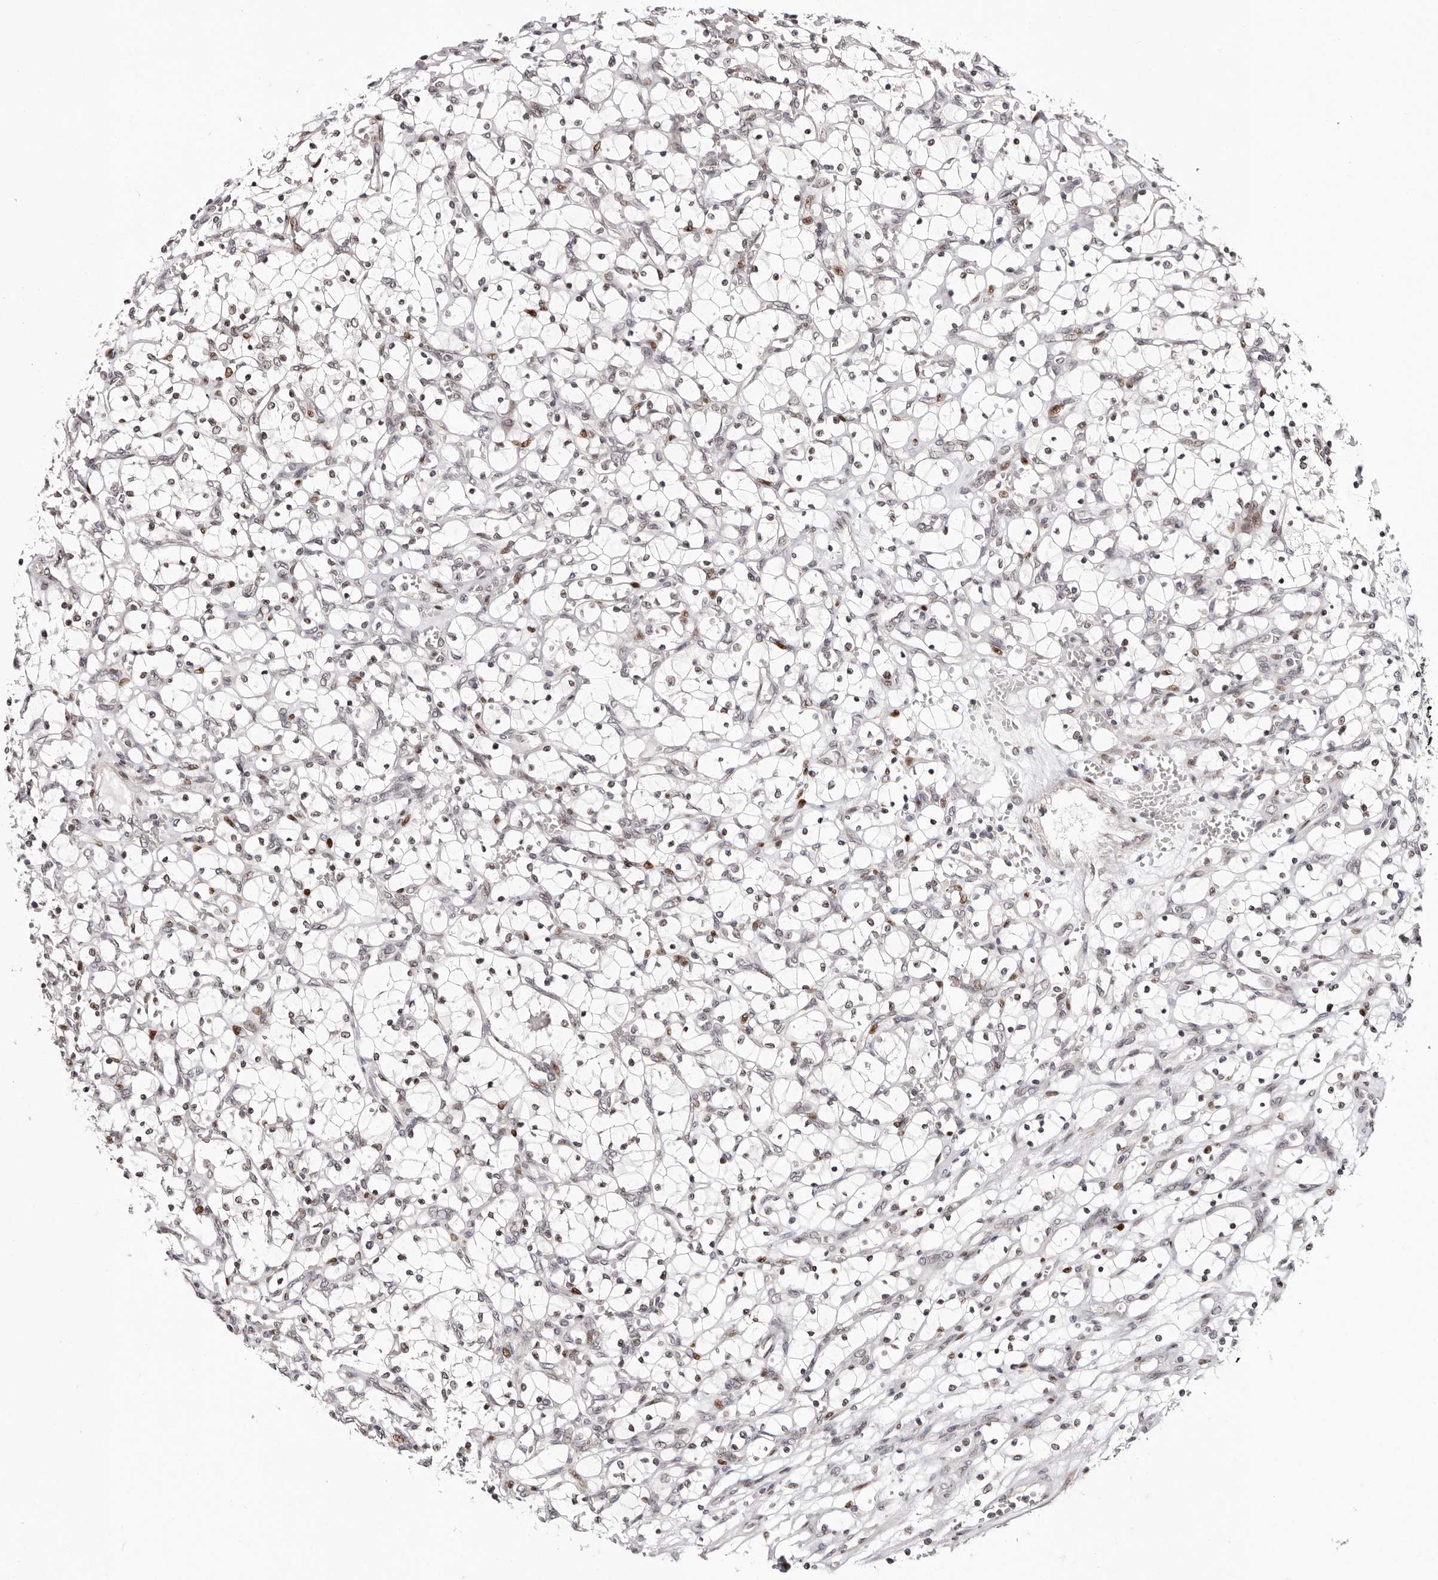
{"staining": {"intensity": "weak", "quantity": ">75%", "location": "nuclear"}, "tissue": "renal cancer", "cell_type": "Tumor cells", "image_type": "cancer", "snomed": [{"axis": "morphology", "description": "Adenocarcinoma, NOS"}, {"axis": "topography", "description": "Kidney"}], "caption": "Immunohistochemistry histopathology image of neoplastic tissue: human adenocarcinoma (renal) stained using immunohistochemistry (IHC) shows low levels of weak protein expression localized specifically in the nuclear of tumor cells, appearing as a nuclear brown color.", "gene": "NUP153", "patient": {"sex": "female", "age": 69}}